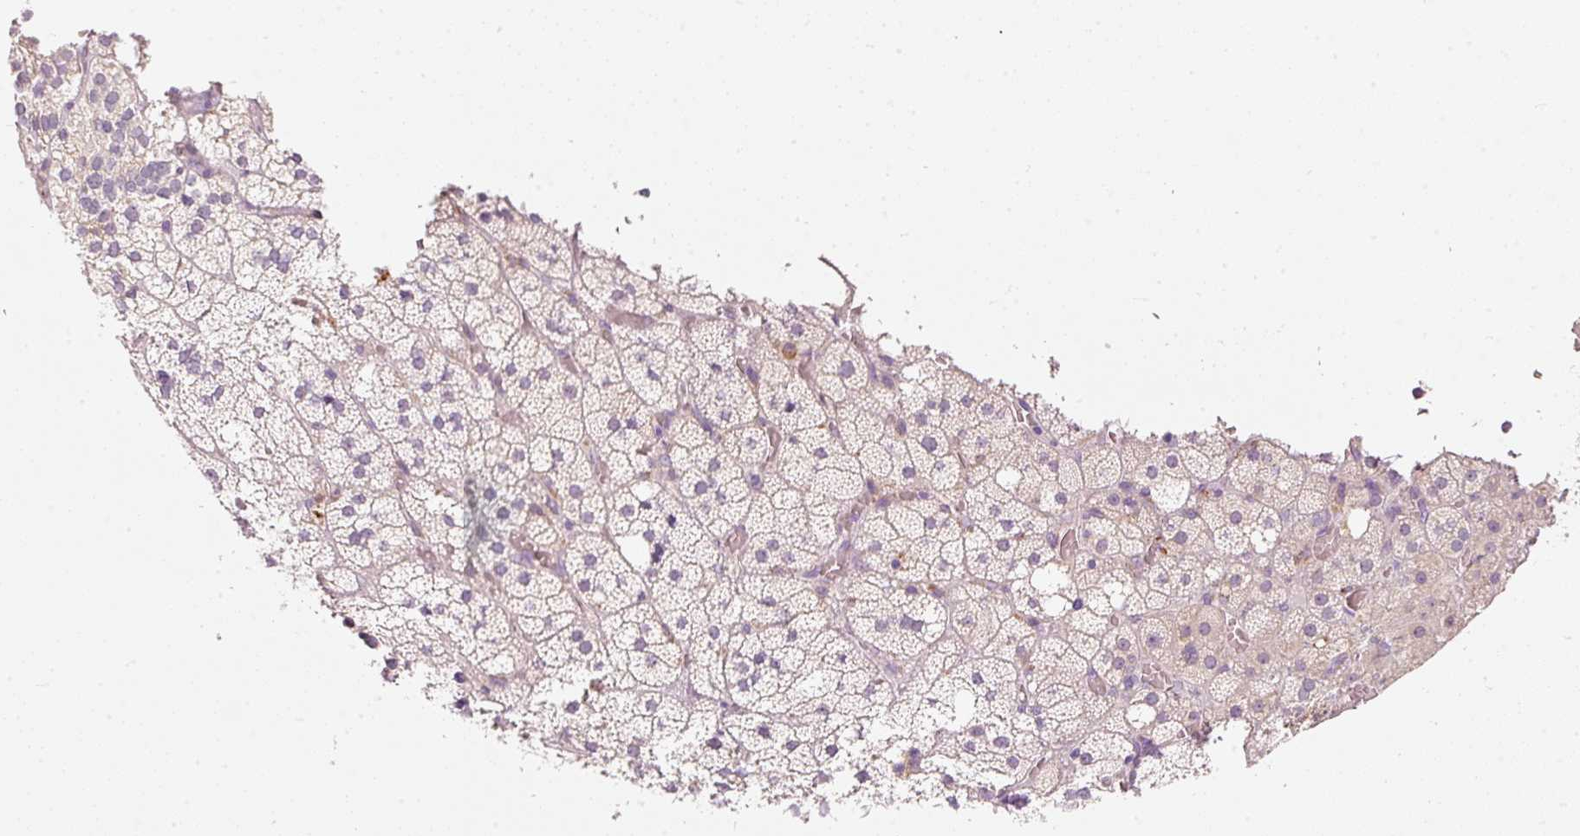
{"staining": {"intensity": "negative", "quantity": "none", "location": "none"}, "tissue": "adrenal gland", "cell_type": "Glandular cells", "image_type": "normal", "snomed": [{"axis": "morphology", "description": "Normal tissue, NOS"}, {"axis": "topography", "description": "Adrenal gland"}], "caption": "This is a image of immunohistochemistry staining of benign adrenal gland, which shows no positivity in glandular cells.", "gene": "MTHFD2", "patient": {"sex": "male", "age": 53}}